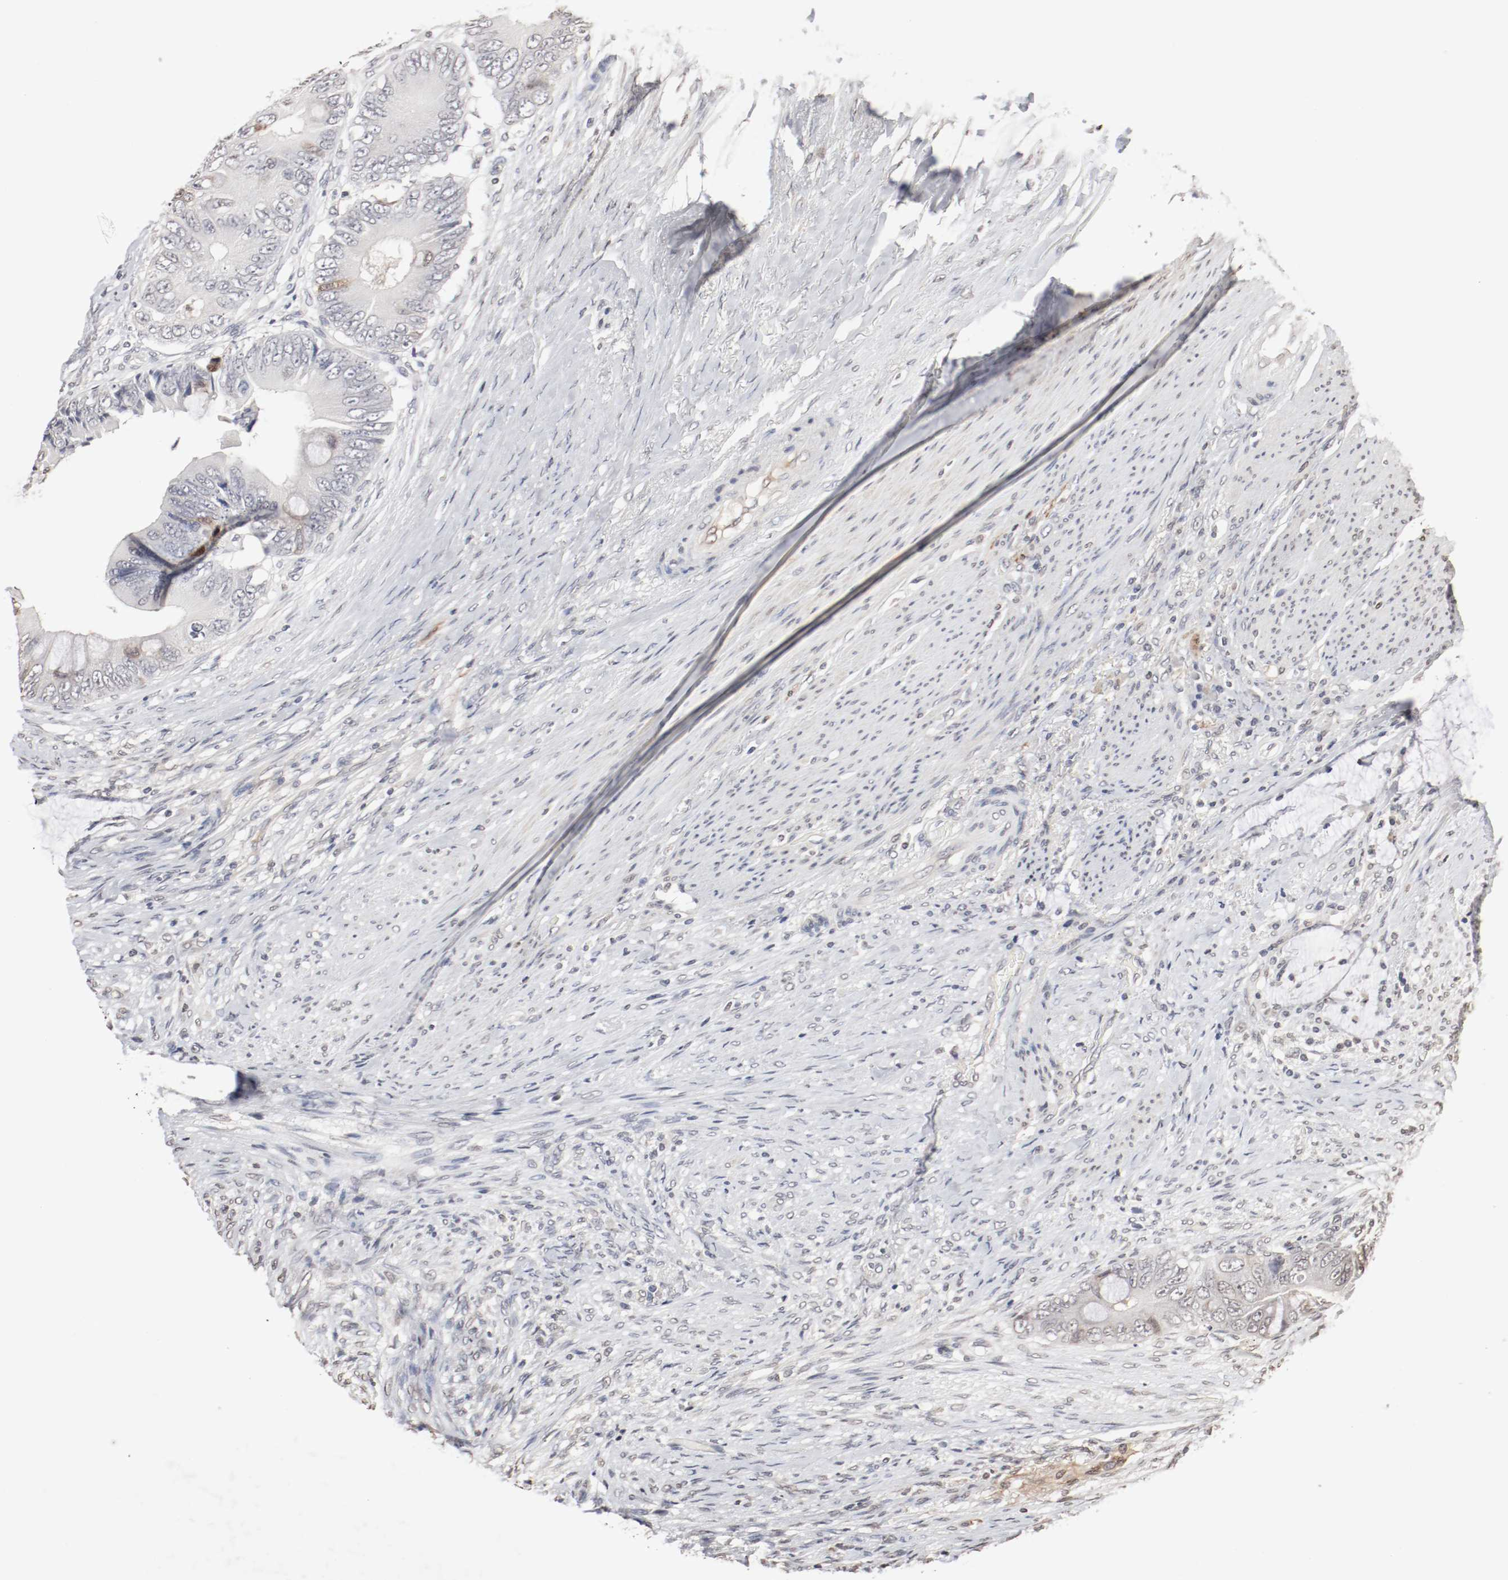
{"staining": {"intensity": "negative", "quantity": "none", "location": "none"}, "tissue": "colorectal cancer", "cell_type": "Tumor cells", "image_type": "cancer", "snomed": [{"axis": "morphology", "description": "Adenocarcinoma, NOS"}, {"axis": "topography", "description": "Rectum"}], "caption": "A high-resolution image shows IHC staining of colorectal adenocarcinoma, which reveals no significant positivity in tumor cells.", "gene": "WASL", "patient": {"sex": "female", "age": 77}}